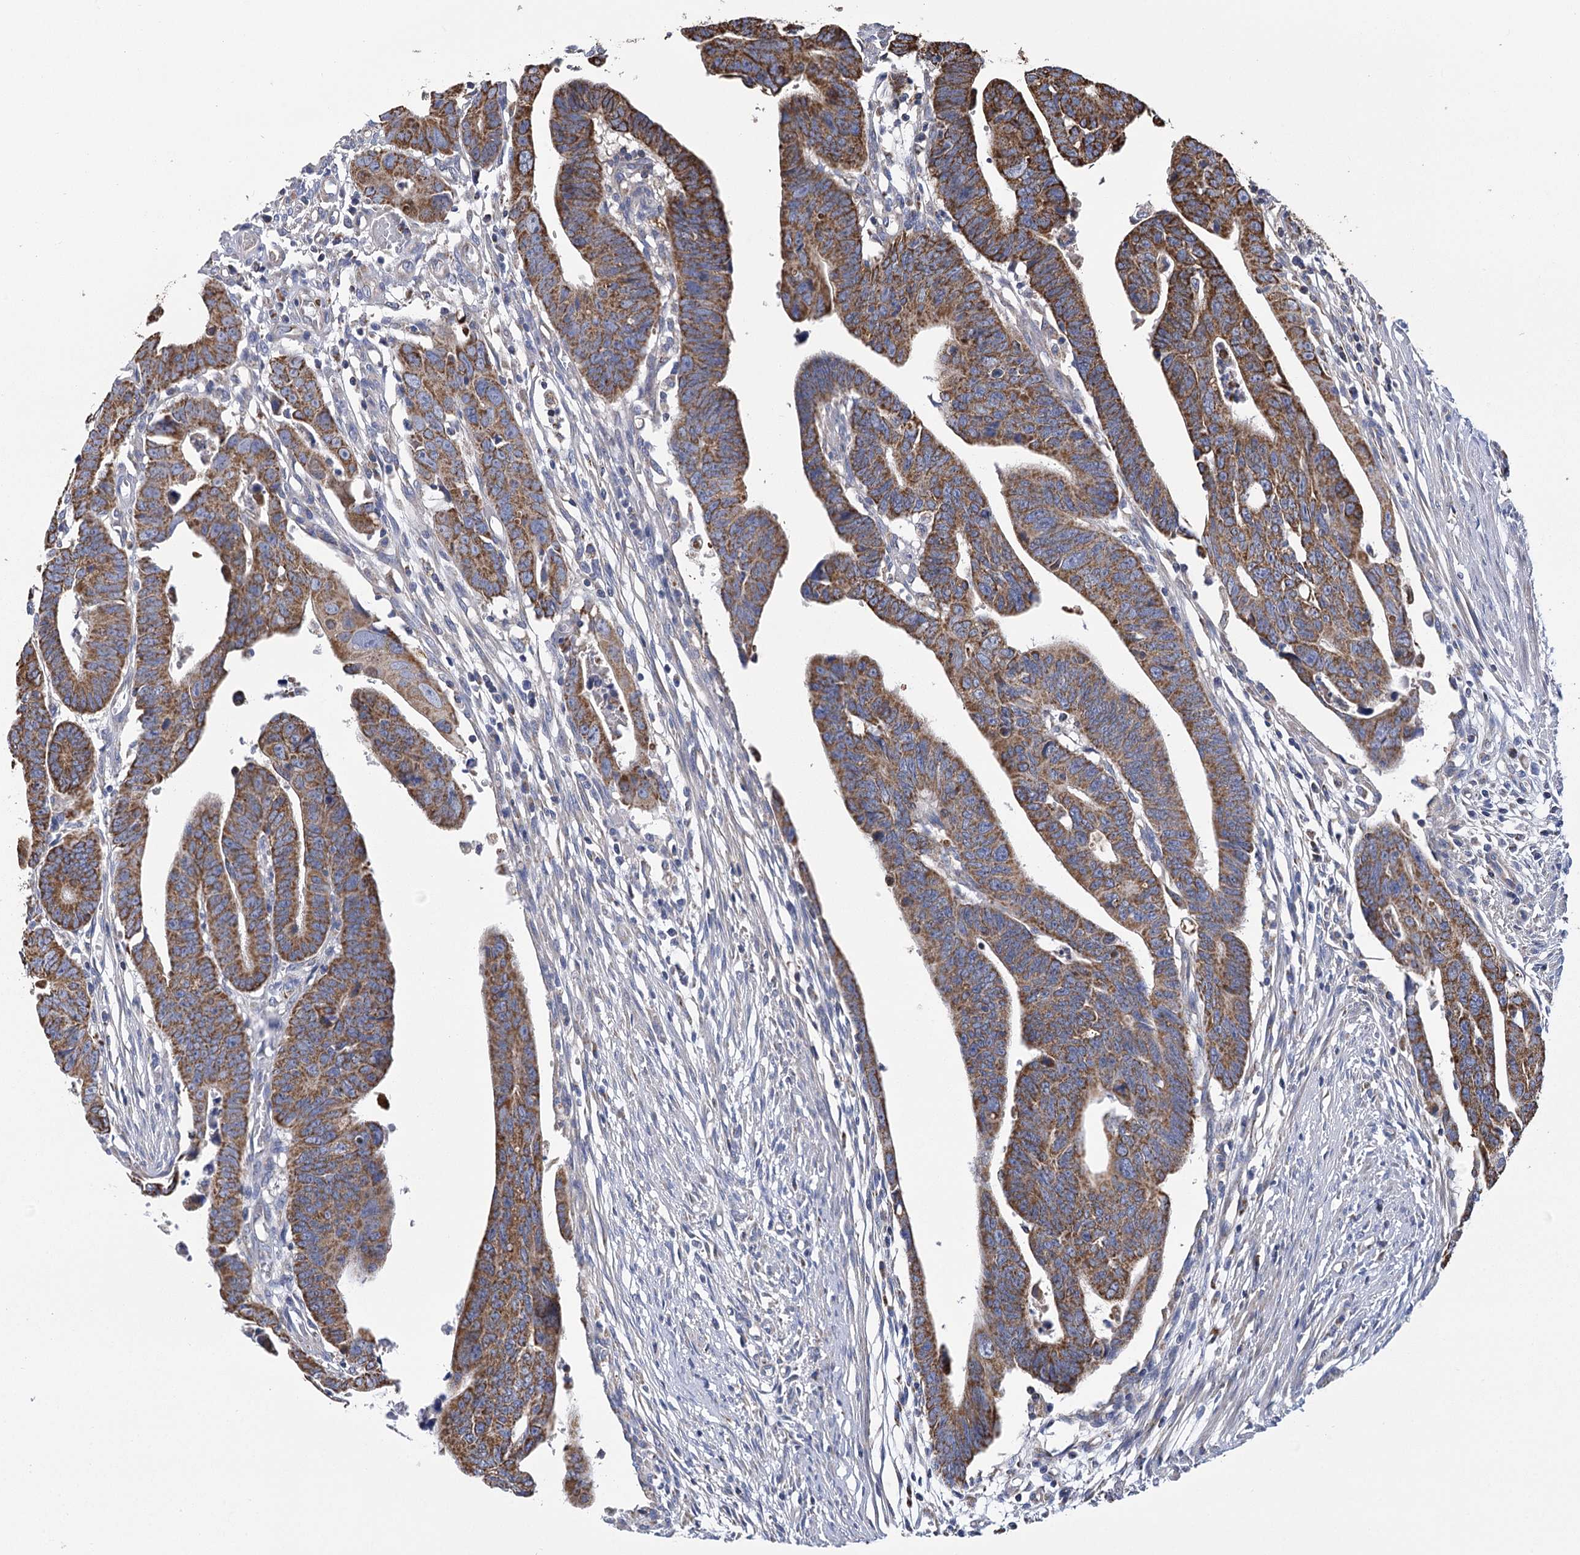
{"staining": {"intensity": "moderate", "quantity": ">75%", "location": "cytoplasmic/membranous"}, "tissue": "colorectal cancer", "cell_type": "Tumor cells", "image_type": "cancer", "snomed": [{"axis": "morphology", "description": "Adenocarcinoma, NOS"}, {"axis": "topography", "description": "Rectum"}], "caption": "About >75% of tumor cells in colorectal cancer reveal moderate cytoplasmic/membranous protein expression as visualized by brown immunohistochemical staining.", "gene": "CCDC73", "patient": {"sex": "female", "age": 65}}